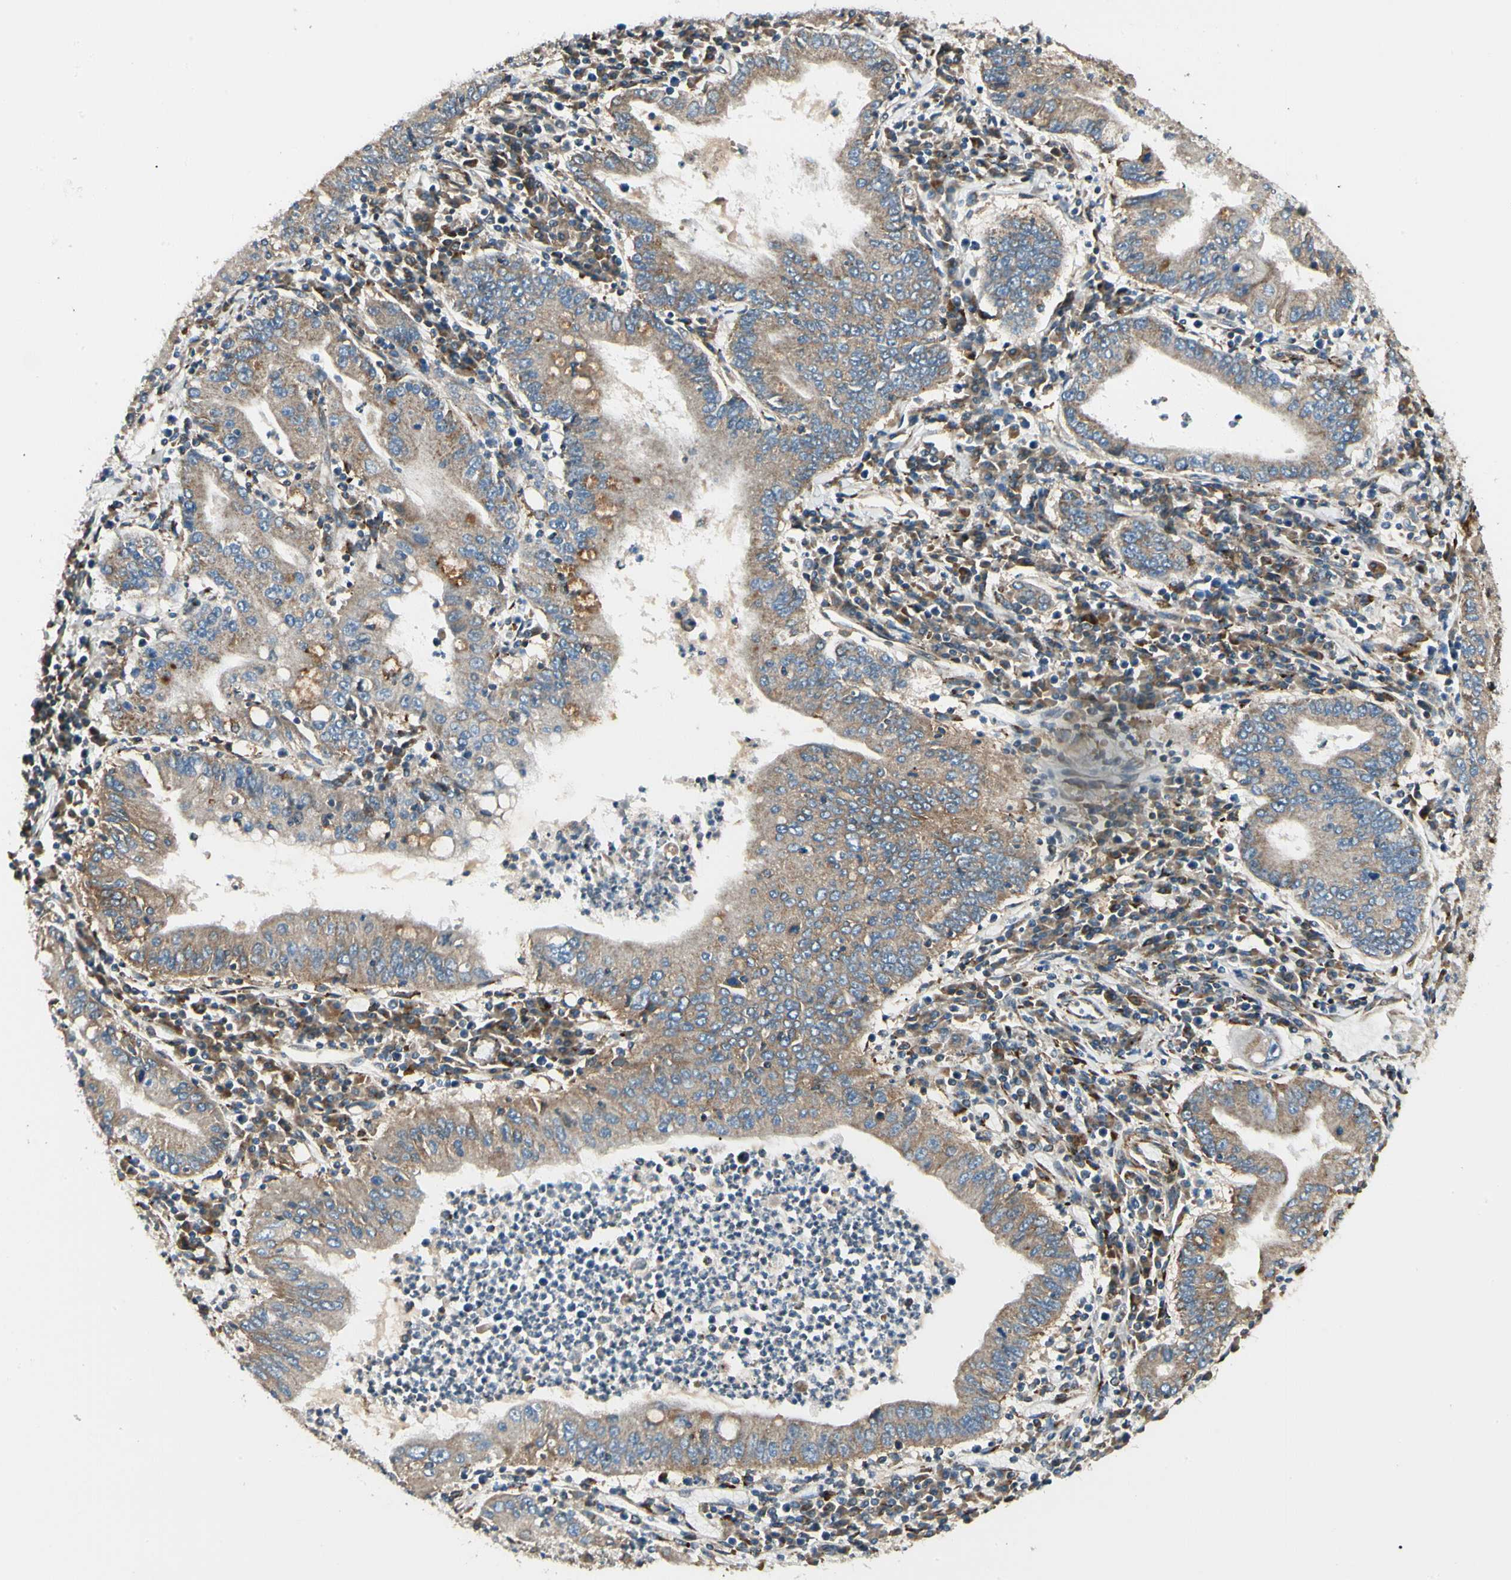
{"staining": {"intensity": "moderate", "quantity": ">75%", "location": "cytoplasmic/membranous"}, "tissue": "stomach cancer", "cell_type": "Tumor cells", "image_type": "cancer", "snomed": [{"axis": "morphology", "description": "Normal tissue, NOS"}, {"axis": "morphology", "description": "Adenocarcinoma, NOS"}, {"axis": "topography", "description": "Esophagus"}, {"axis": "topography", "description": "Stomach, upper"}, {"axis": "topography", "description": "Peripheral nerve tissue"}], "caption": "Adenocarcinoma (stomach) stained with a brown dye exhibits moderate cytoplasmic/membranous positive staining in about >75% of tumor cells.", "gene": "MRPL9", "patient": {"sex": "male", "age": 62}}